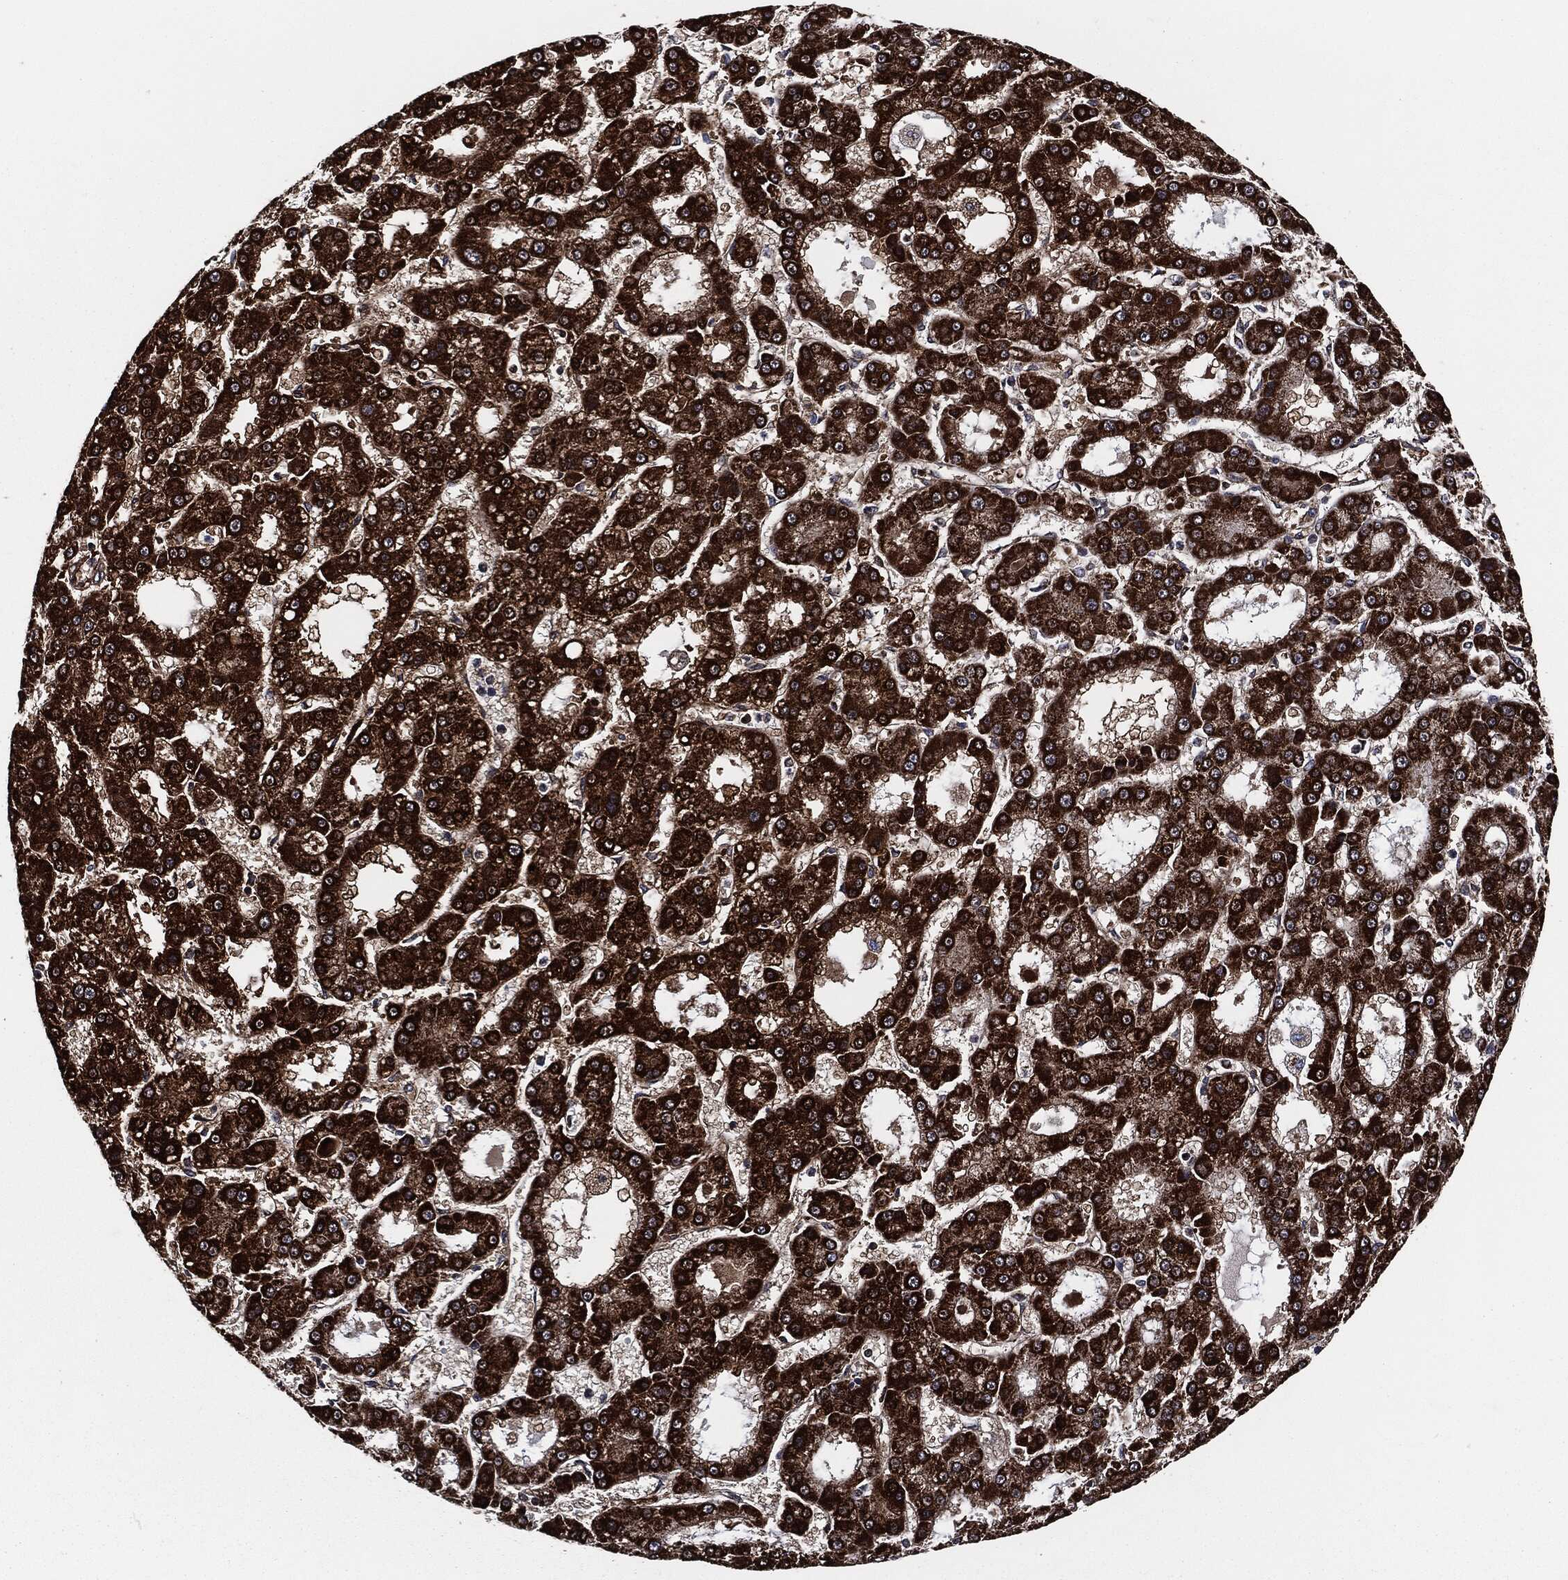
{"staining": {"intensity": "strong", "quantity": ">75%", "location": "cytoplasmic/membranous"}, "tissue": "liver cancer", "cell_type": "Tumor cells", "image_type": "cancer", "snomed": [{"axis": "morphology", "description": "Carcinoma, Hepatocellular, NOS"}, {"axis": "topography", "description": "Liver"}], "caption": "High-power microscopy captured an immunohistochemistry (IHC) image of hepatocellular carcinoma (liver), revealing strong cytoplasmic/membranous expression in about >75% of tumor cells.", "gene": "FH", "patient": {"sex": "male", "age": 70}}